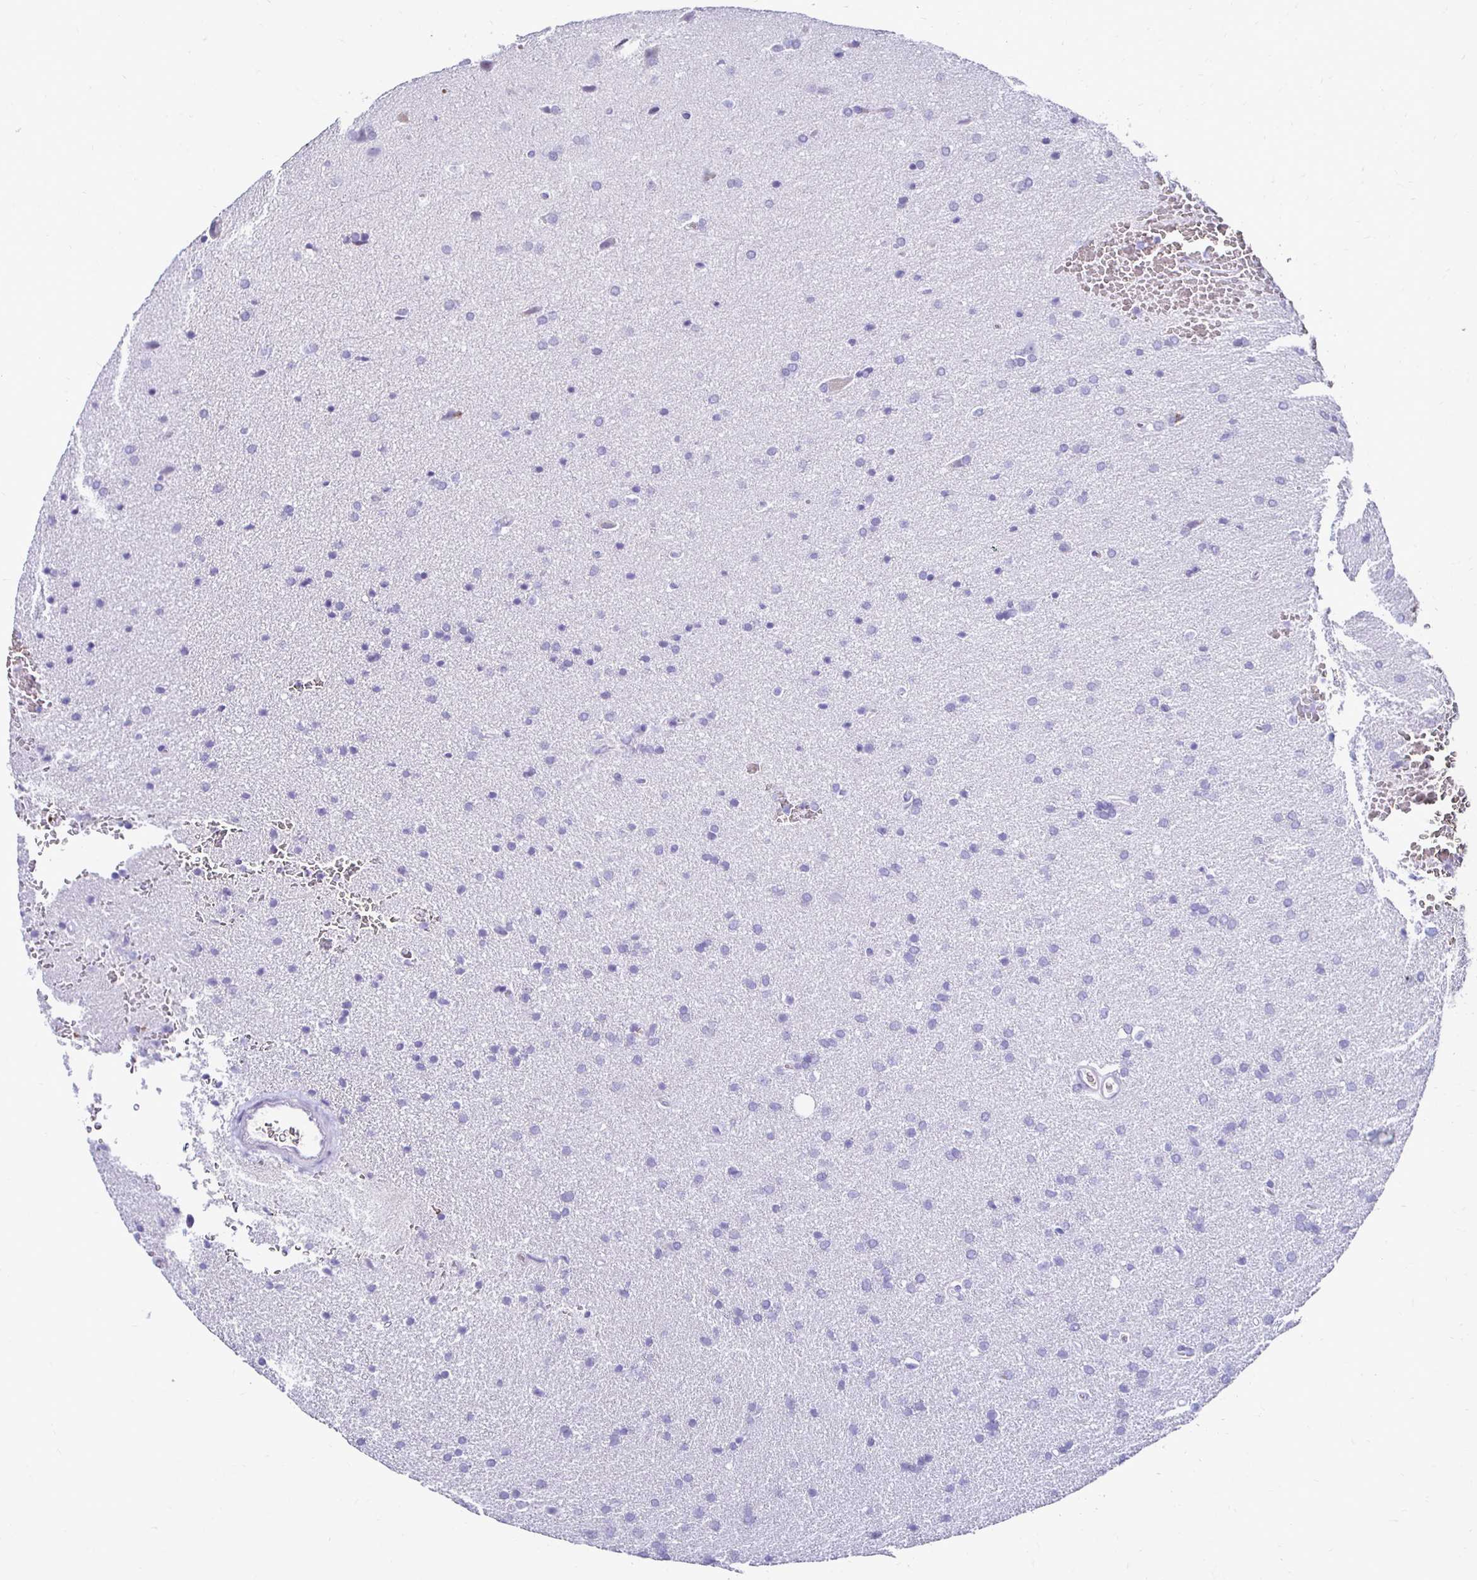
{"staining": {"intensity": "negative", "quantity": "none", "location": "none"}, "tissue": "glioma", "cell_type": "Tumor cells", "image_type": "cancer", "snomed": [{"axis": "morphology", "description": "Glioma, malignant, Low grade"}, {"axis": "topography", "description": "Brain"}], "caption": "A high-resolution image shows immunohistochemistry staining of glioma, which exhibits no significant staining in tumor cells.", "gene": "RHBDL3", "patient": {"sex": "female", "age": 34}}